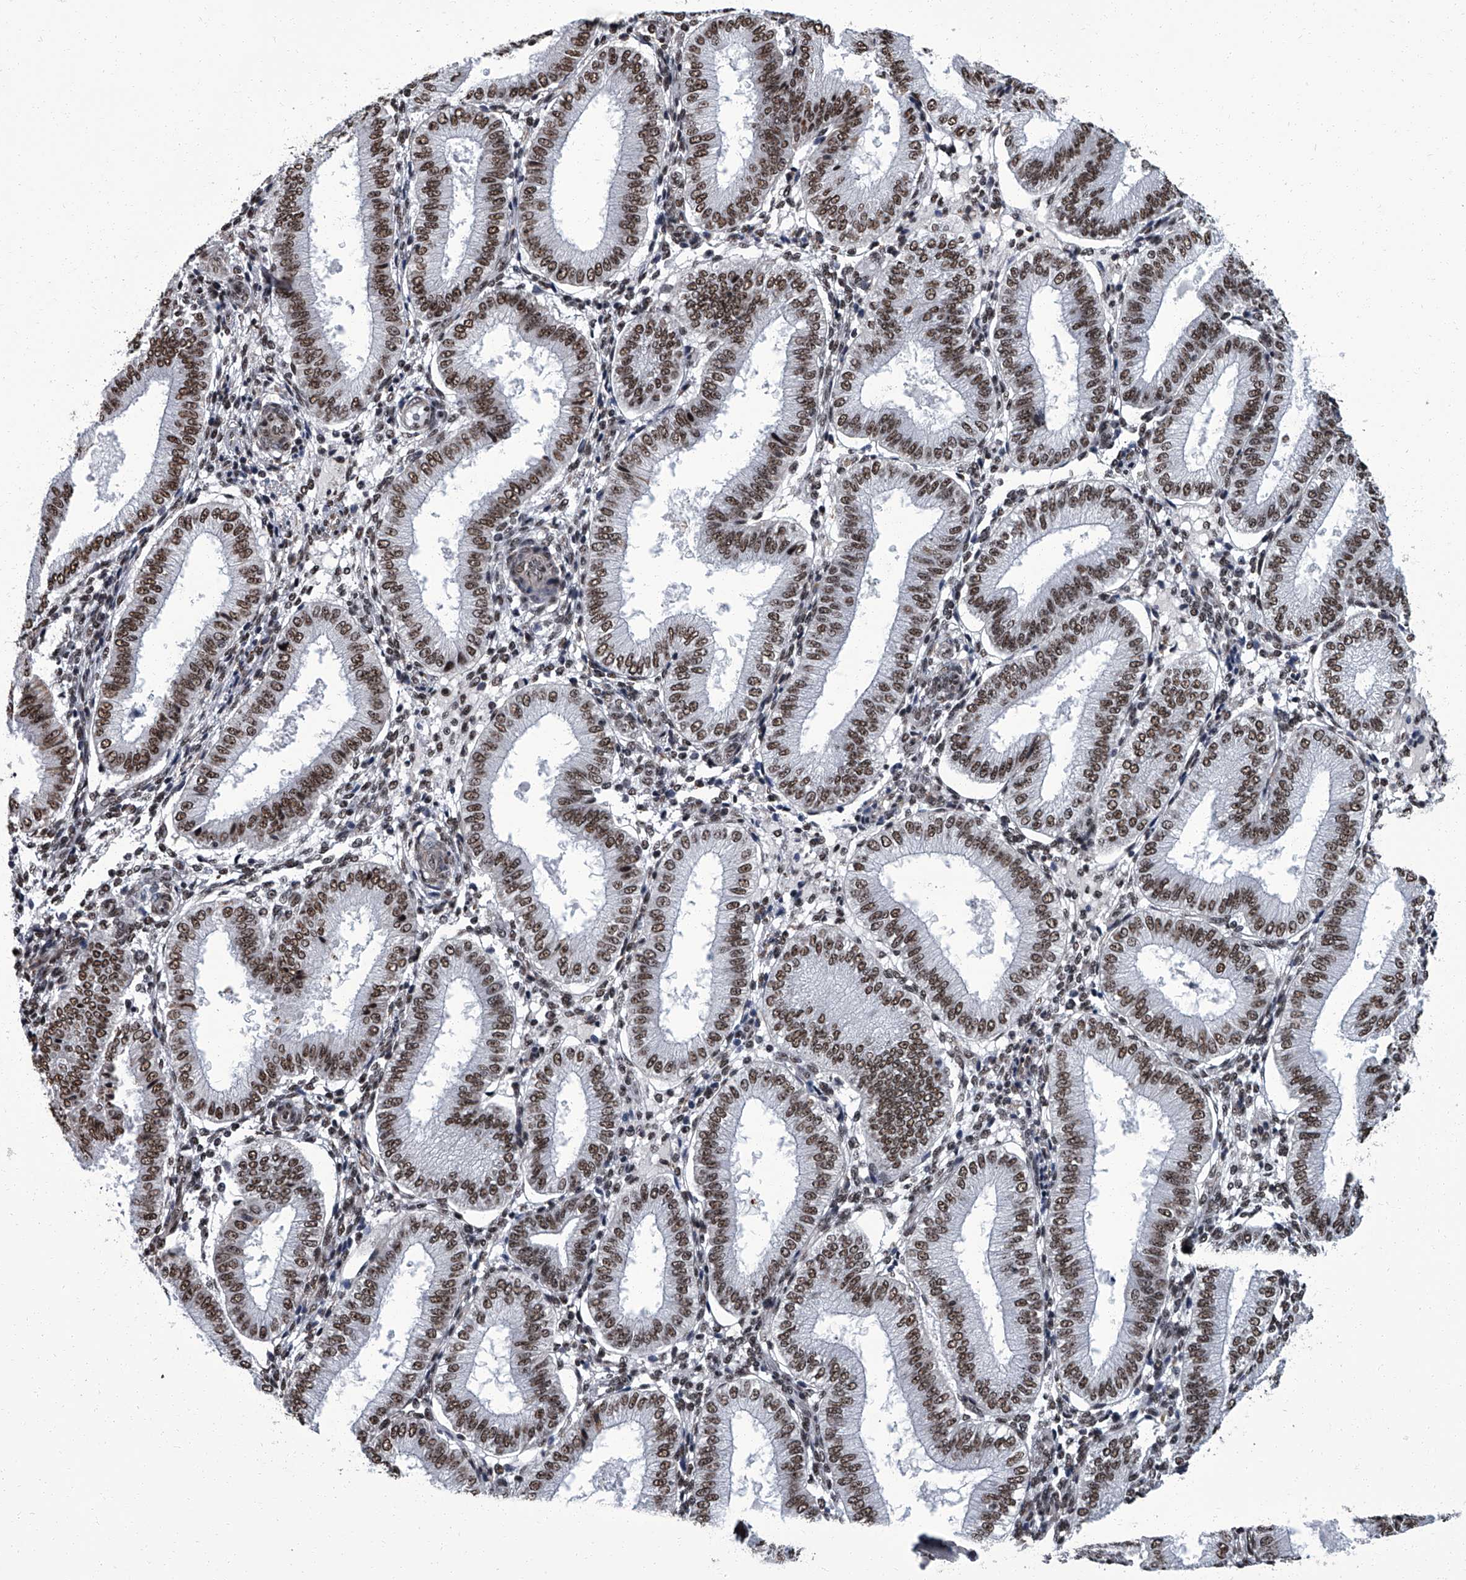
{"staining": {"intensity": "weak", "quantity": "<25%", "location": "nuclear"}, "tissue": "endometrium", "cell_type": "Cells in endometrial stroma", "image_type": "normal", "snomed": [{"axis": "morphology", "description": "Normal tissue, NOS"}, {"axis": "topography", "description": "Endometrium"}], "caption": "A histopathology image of human endometrium is negative for staining in cells in endometrial stroma. (DAB immunohistochemistry visualized using brightfield microscopy, high magnification).", "gene": "ZNF518B", "patient": {"sex": "female", "age": 39}}